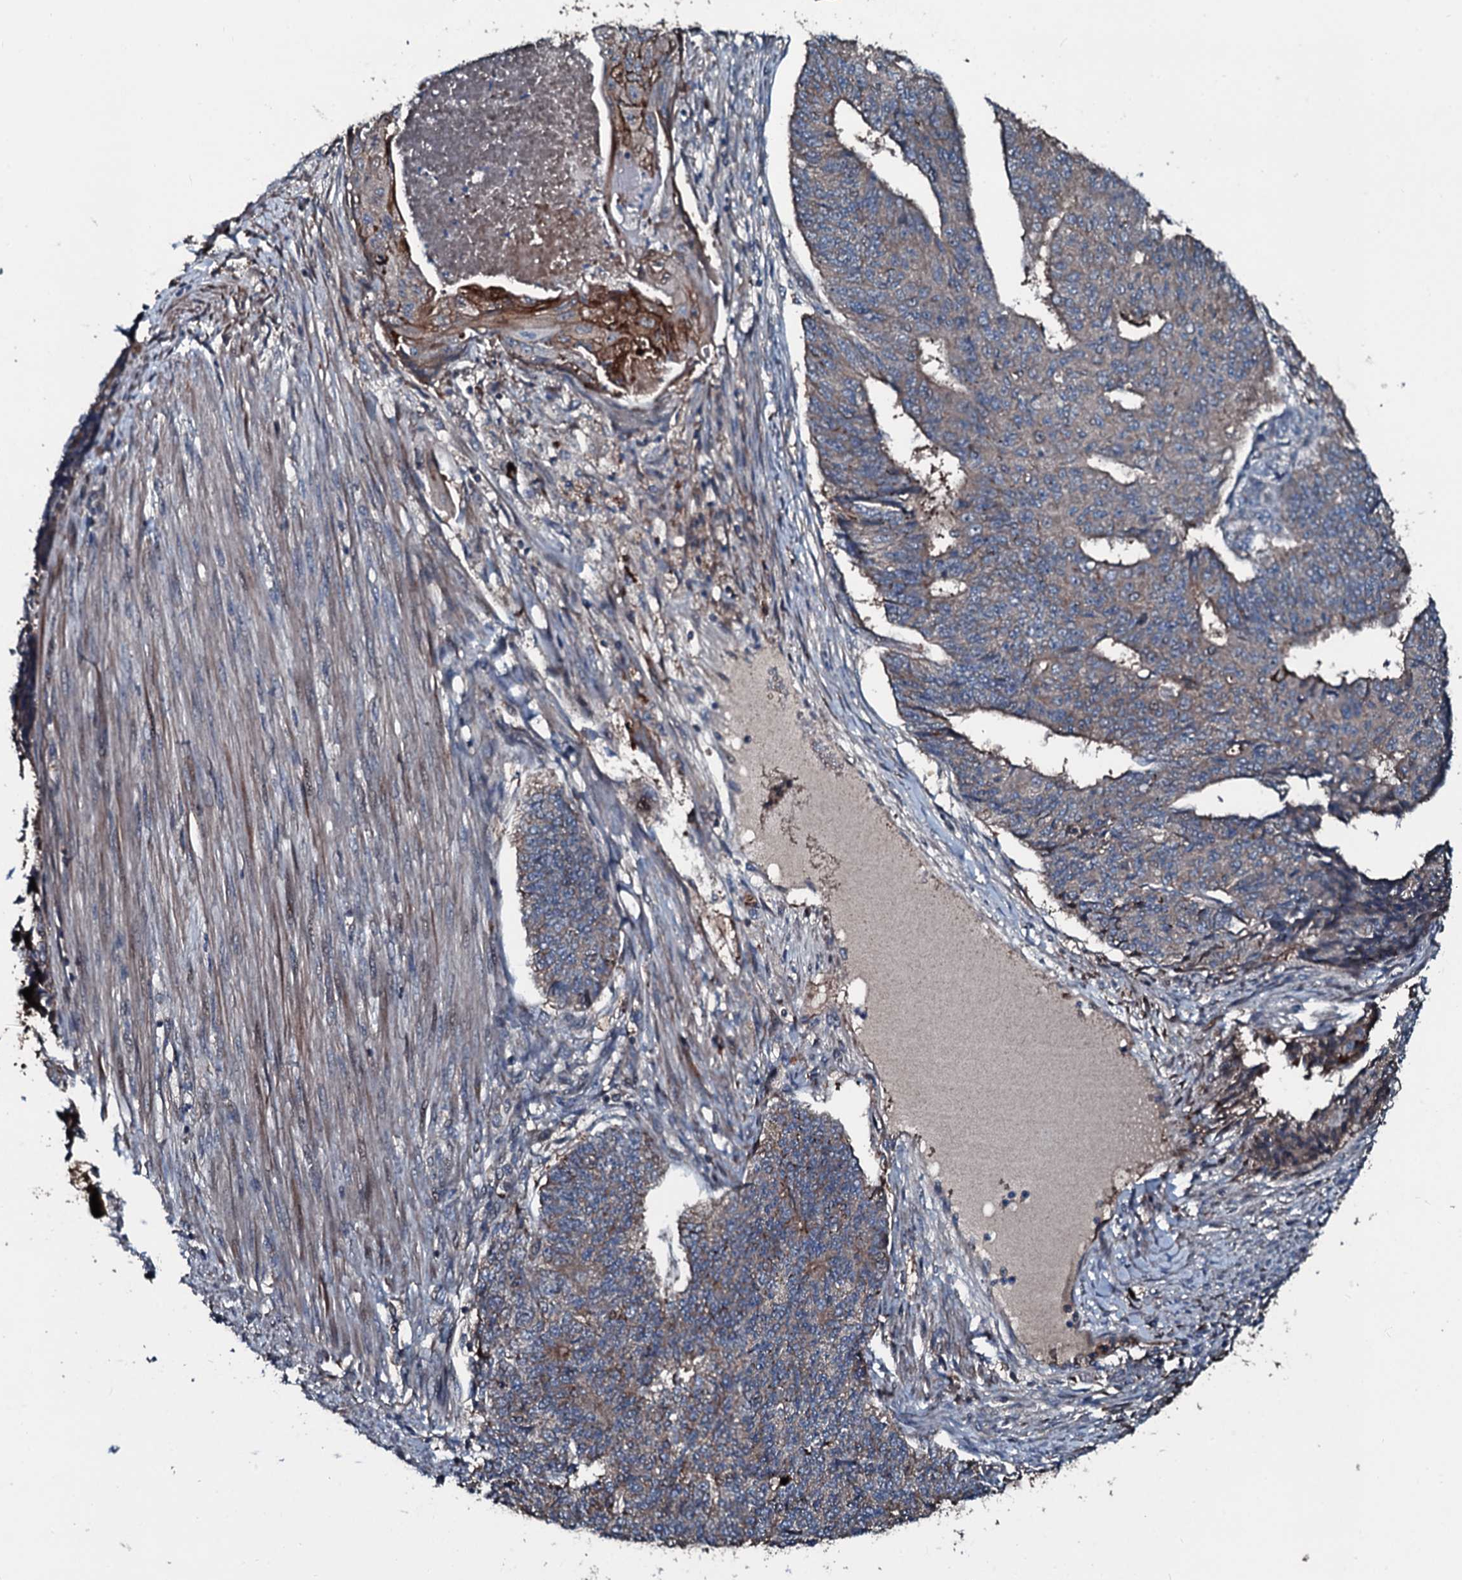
{"staining": {"intensity": "weak", "quantity": "25%-75%", "location": "cytoplasmic/membranous"}, "tissue": "endometrial cancer", "cell_type": "Tumor cells", "image_type": "cancer", "snomed": [{"axis": "morphology", "description": "Adenocarcinoma, NOS"}, {"axis": "topography", "description": "Endometrium"}], "caption": "DAB (3,3'-diaminobenzidine) immunohistochemical staining of endometrial cancer demonstrates weak cytoplasmic/membranous protein staining in about 25%-75% of tumor cells. Nuclei are stained in blue.", "gene": "AARS1", "patient": {"sex": "female", "age": 32}}